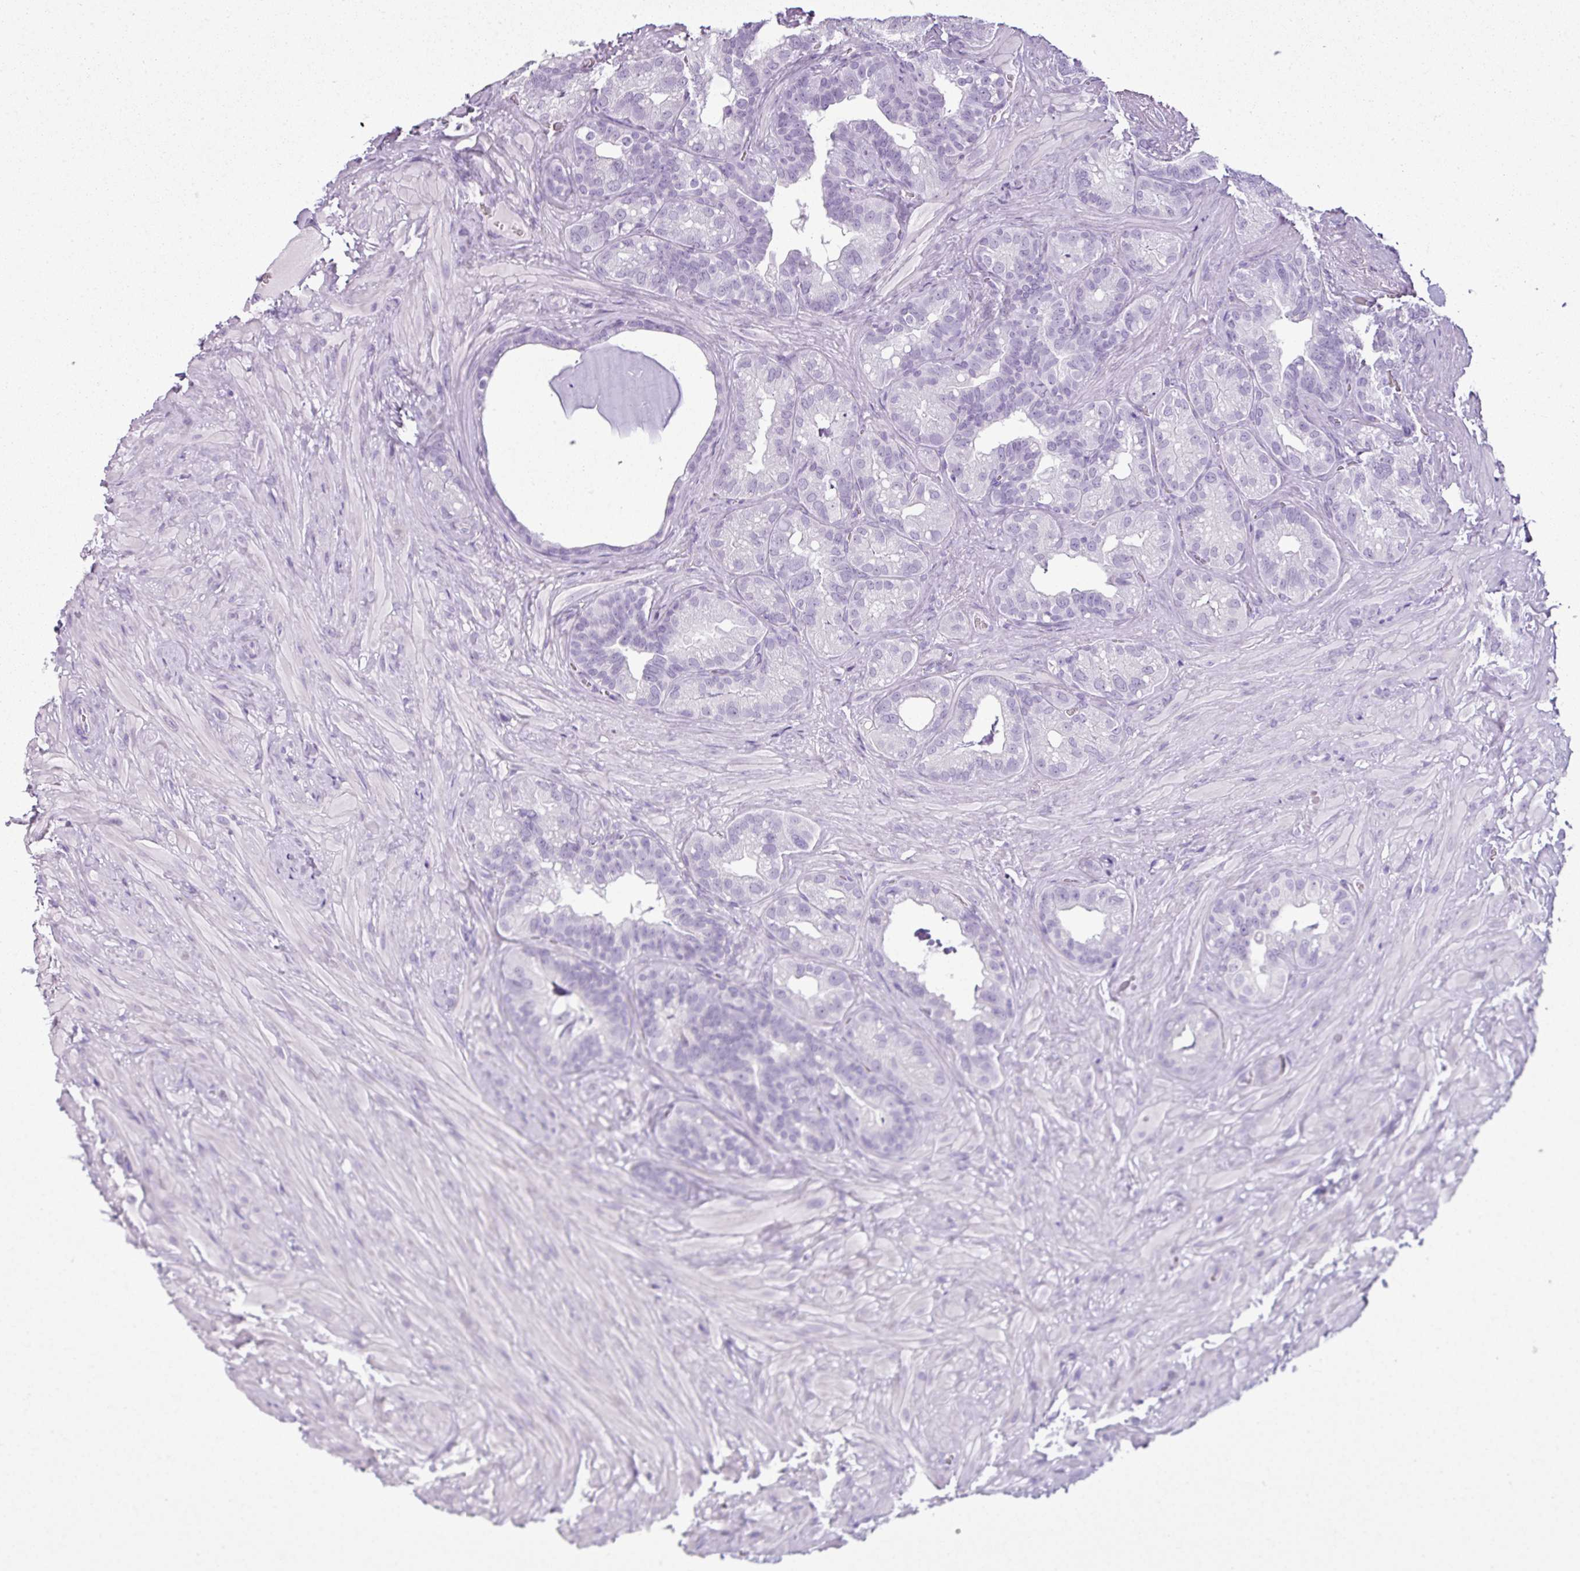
{"staining": {"intensity": "negative", "quantity": "none", "location": "none"}, "tissue": "seminal vesicle", "cell_type": "Glandular cells", "image_type": "normal", "snomed": [{"axis": "morphology", "description": "Normal tissue, NOS"}, {"axis": "topography", "description": "Seminal veicle"}], "caption": "Glandular cells show no significant protein staining in normal seminal vesicle. (Brightfield microscopy of DAB immunohistochemistry at high magnification).", "gene": "SCT", "patient": {"sex": "male", "age": 60}}